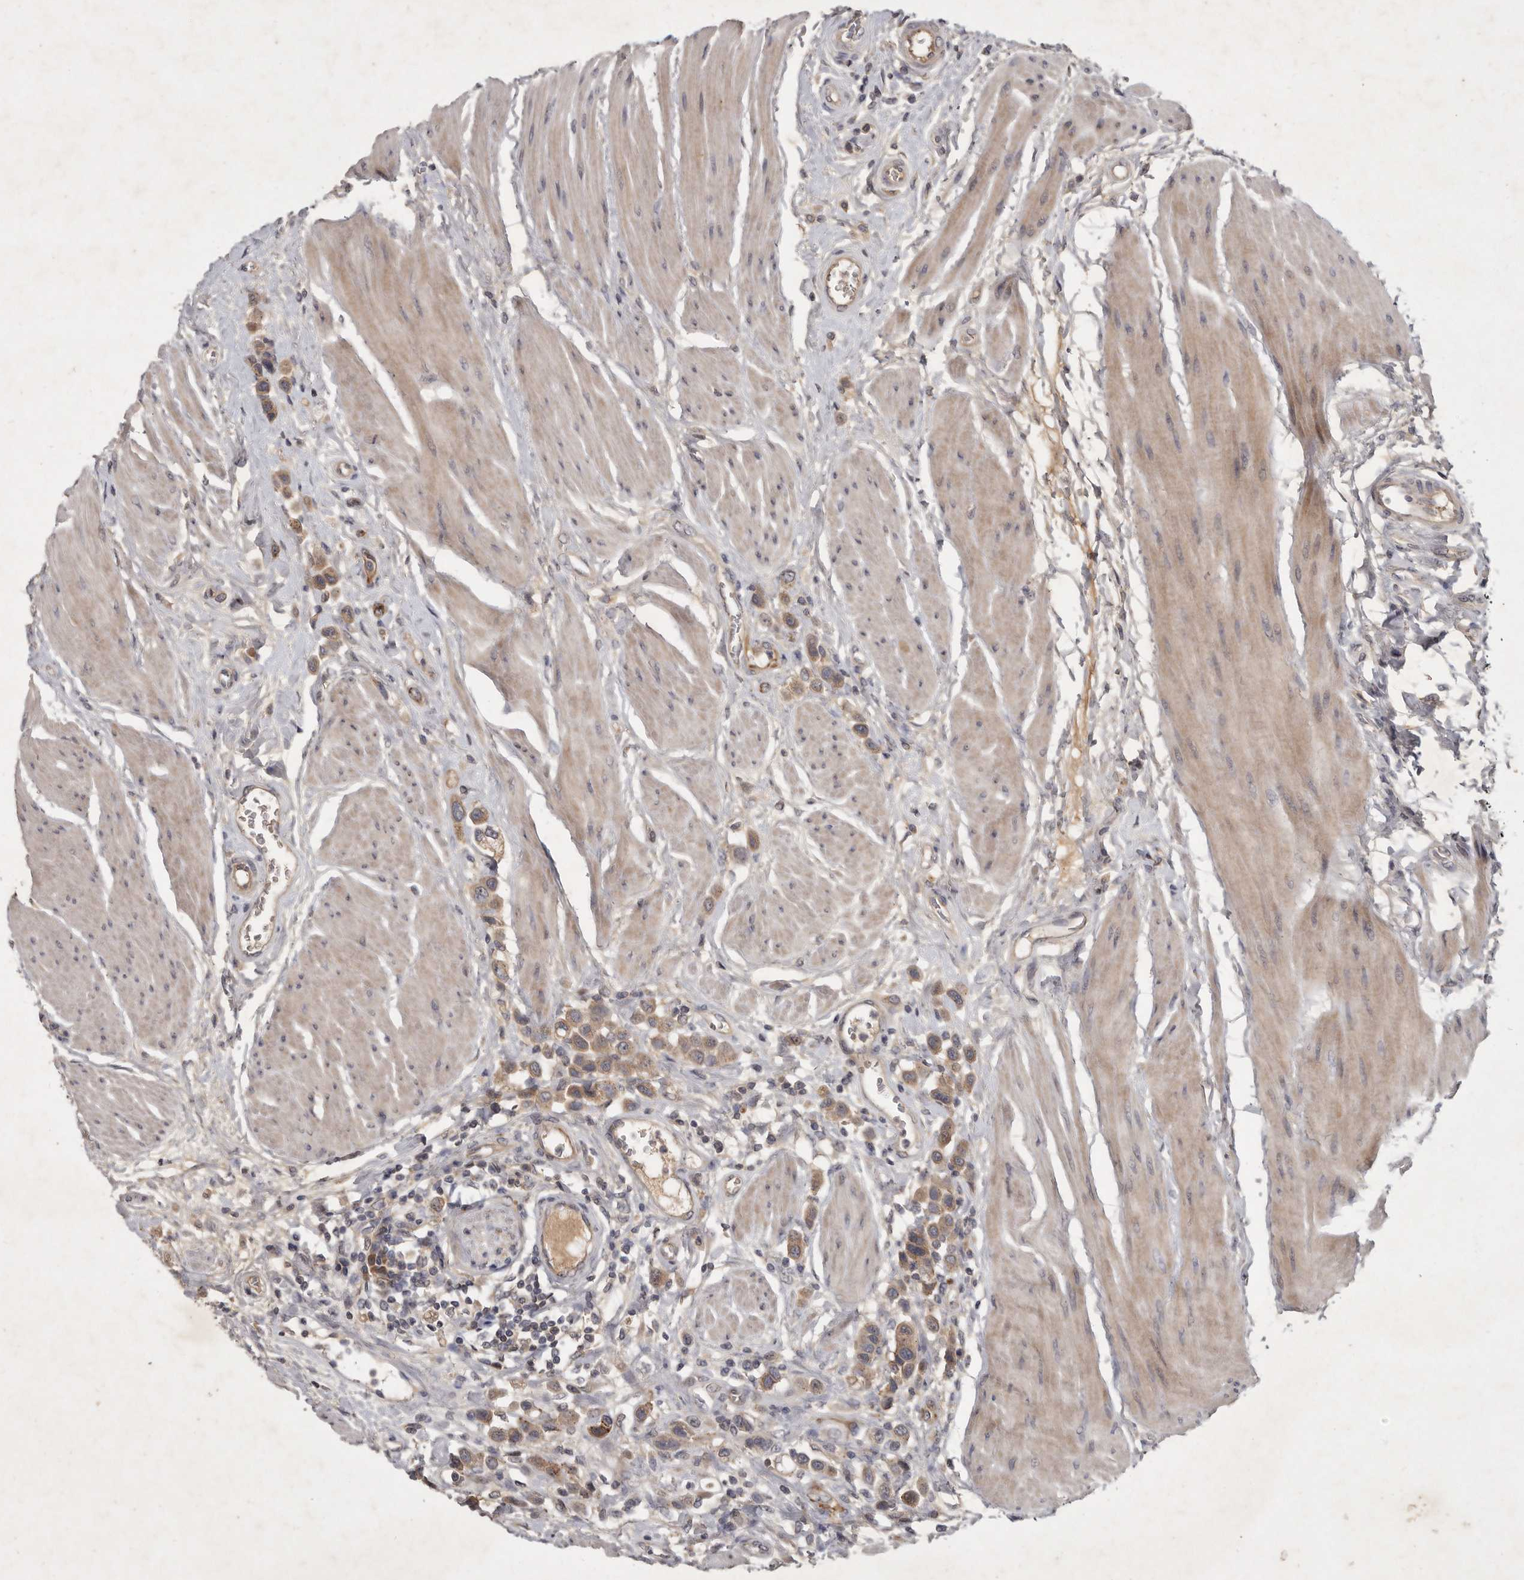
{"staining": {"intensity": "weak", "quantity": ">75%", "location": "cytoplasmic/membranous"}, "tissue": "urothelial cancer", "cell_type": "Tumor cells", "image_type": "cancer", "snomed": [{"axis": "morphology", "description": "Urothelial carcinoma, High grade"}, {"axis": "topography", "description": "Urinary bladder"}], "caption": "An immunohistochemistry (IHC) micrograph of tumor tissue is shown. Protein staining in brown highlights weak cytoplasmic/membranous positivity in high-grade urothelial carcinoma within tumor cells.", "gene": "SLC22A1", "patient": {"sex": "male", "age": 50}}